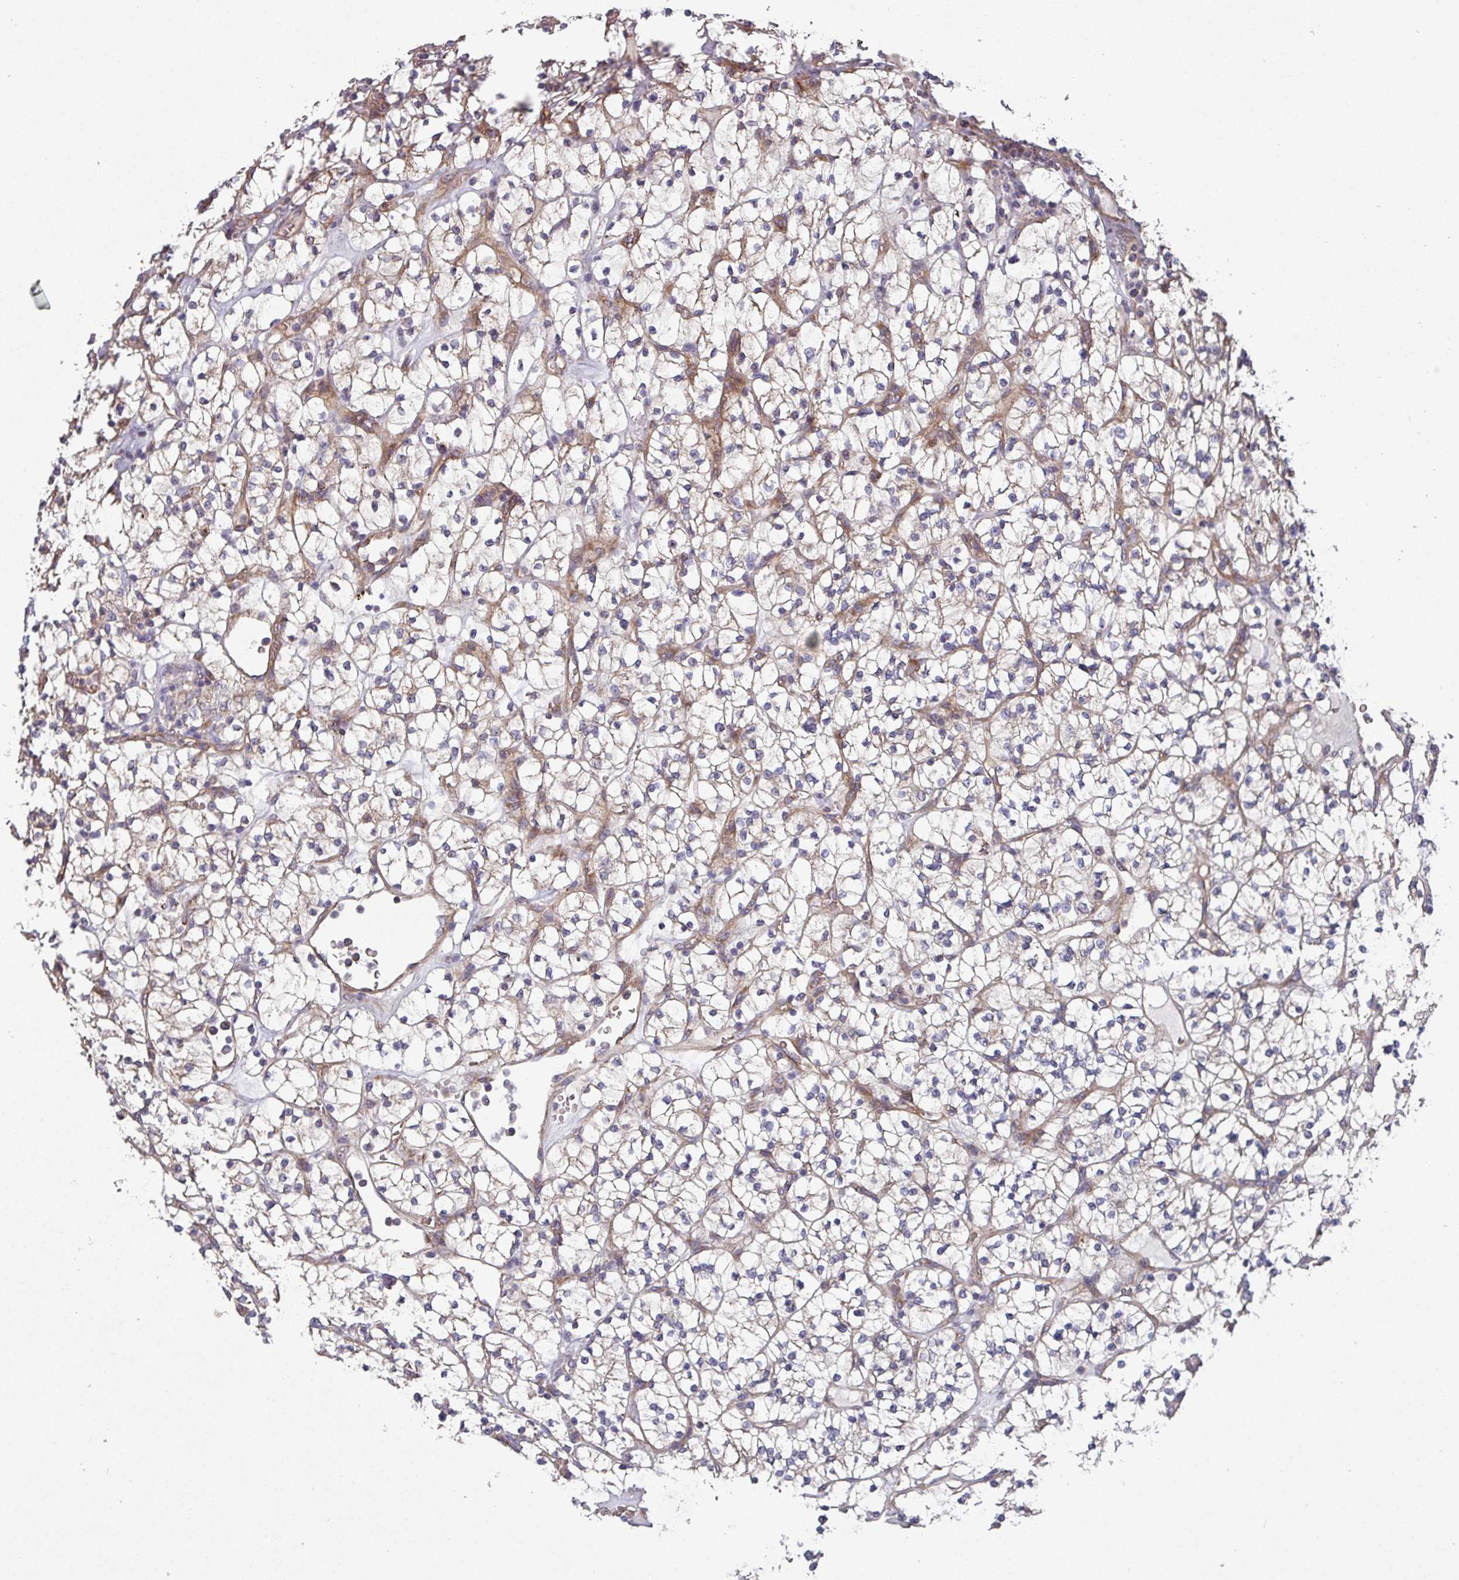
{"staining": {"intensity": "weak", "quantity": "25%-75%", "location": "cytoplasmic/membranous"}, "tissue": "renal cancer", "cell_type": "Tumor cells", "image_type": "cancer", "snomed": [{"axis": "morphology", "description": "Adenocarcinoma, NOS"}, {"axis": "topography", "description": "Kidney"}], "caption": "Immunohistochemical staining of renal adenocarcinoma shows low levels of weak cytoplasmic/membranous protein staining in approximately 25%-75% of tumor cells. The protein of interest is shown in brown color, while the nuclei are stained blue.", "gene": "DCAF12L2", "patient": {"sex": "female", "age": 64}}